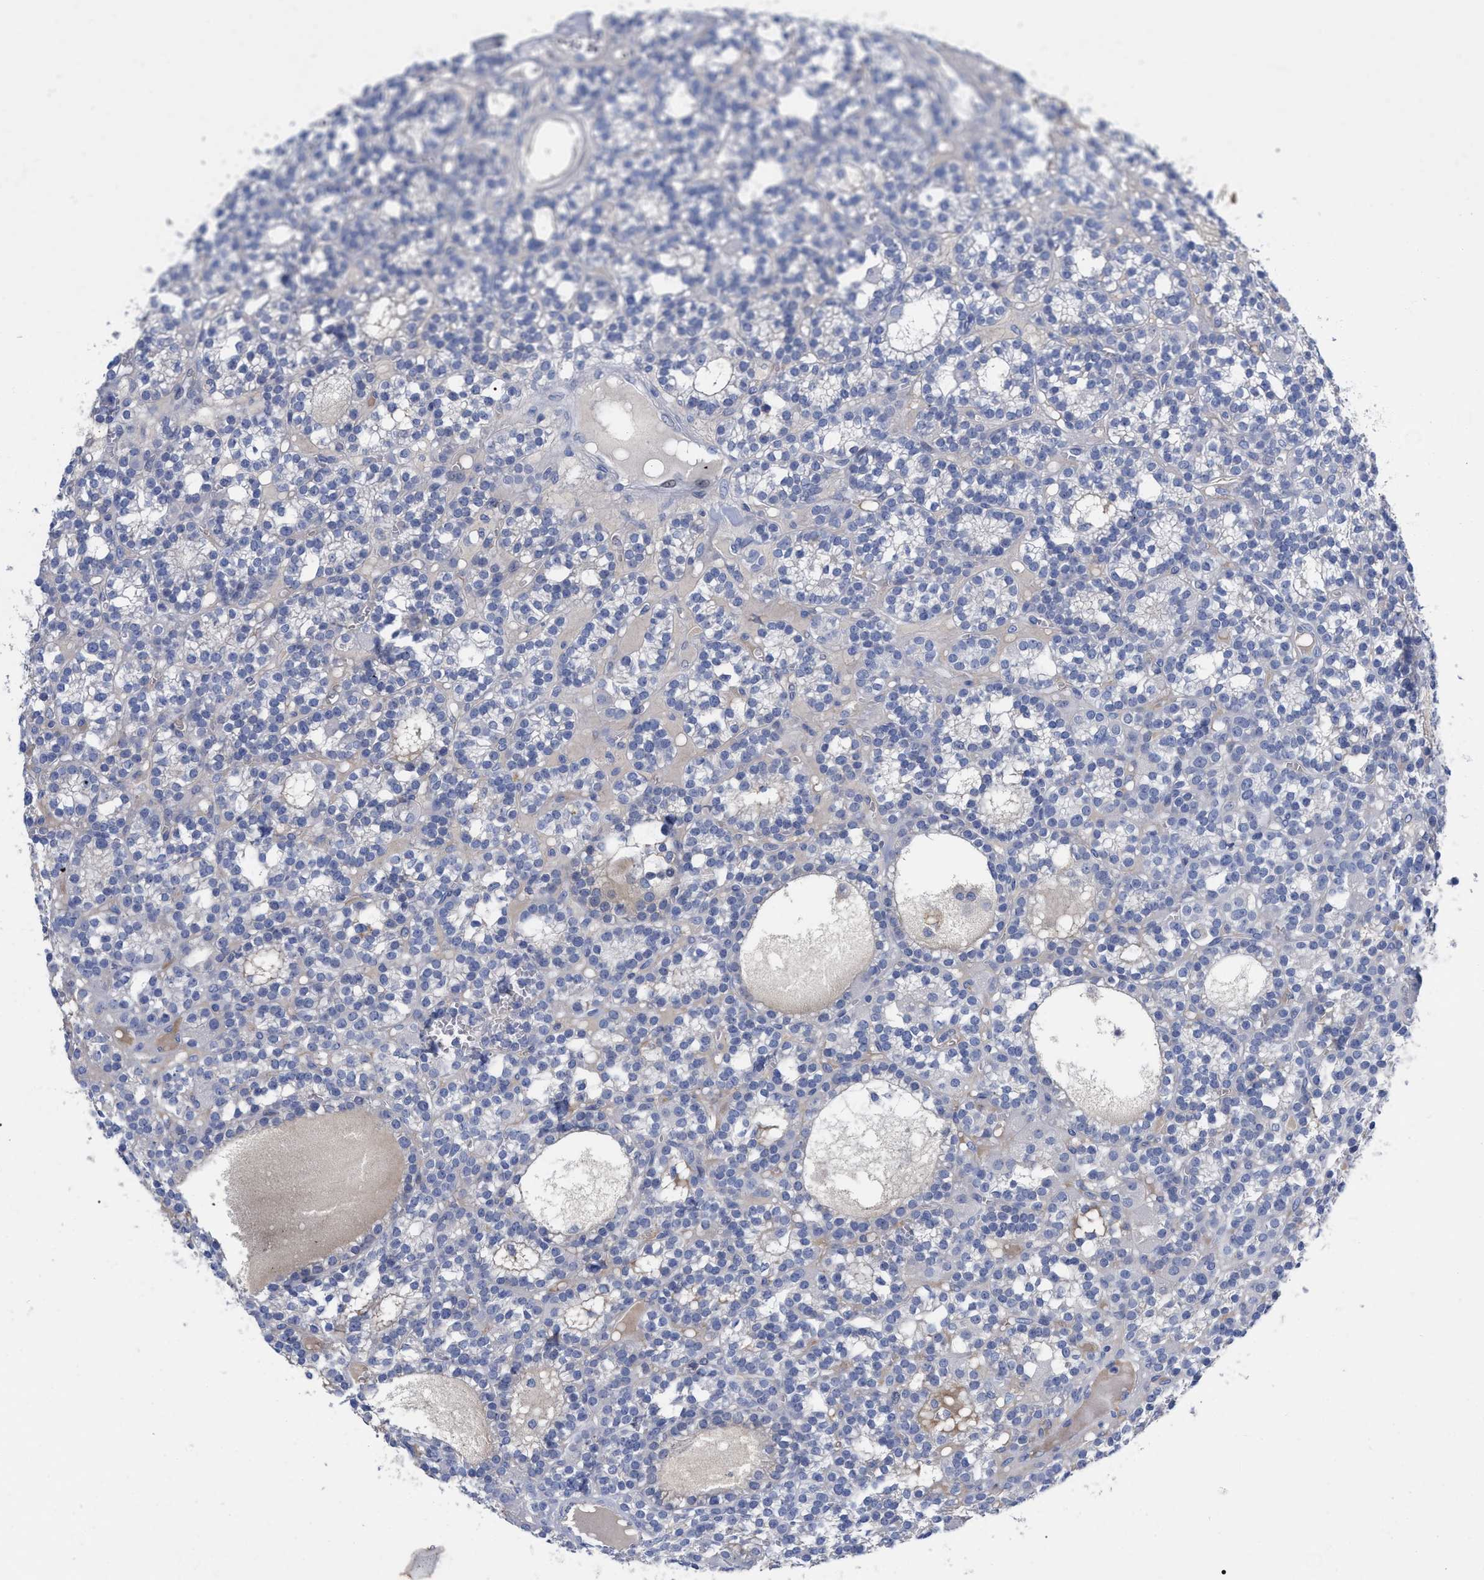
{"staining": {"intensity": "negative", "quantity": "none", "location": "none"}, "tissue": "parathyroid gland", "cell_type": "Glandular cells", "image_type": "normal", "snomed": [{"axis": "morphology", "description": "Normal tissue, NOS"}, {"axis": "morphology", "description": "Adenoma, NOS"}, {"axis": "topography", "description": "Parathyroid gland"}], "caption": "Immunohistochemical staining of unremarkable human parathyroid gland reveals no significant expression in glandular cells.", "gene": "HAPLN1", "patient": {"sex": "female", "age": 58}}